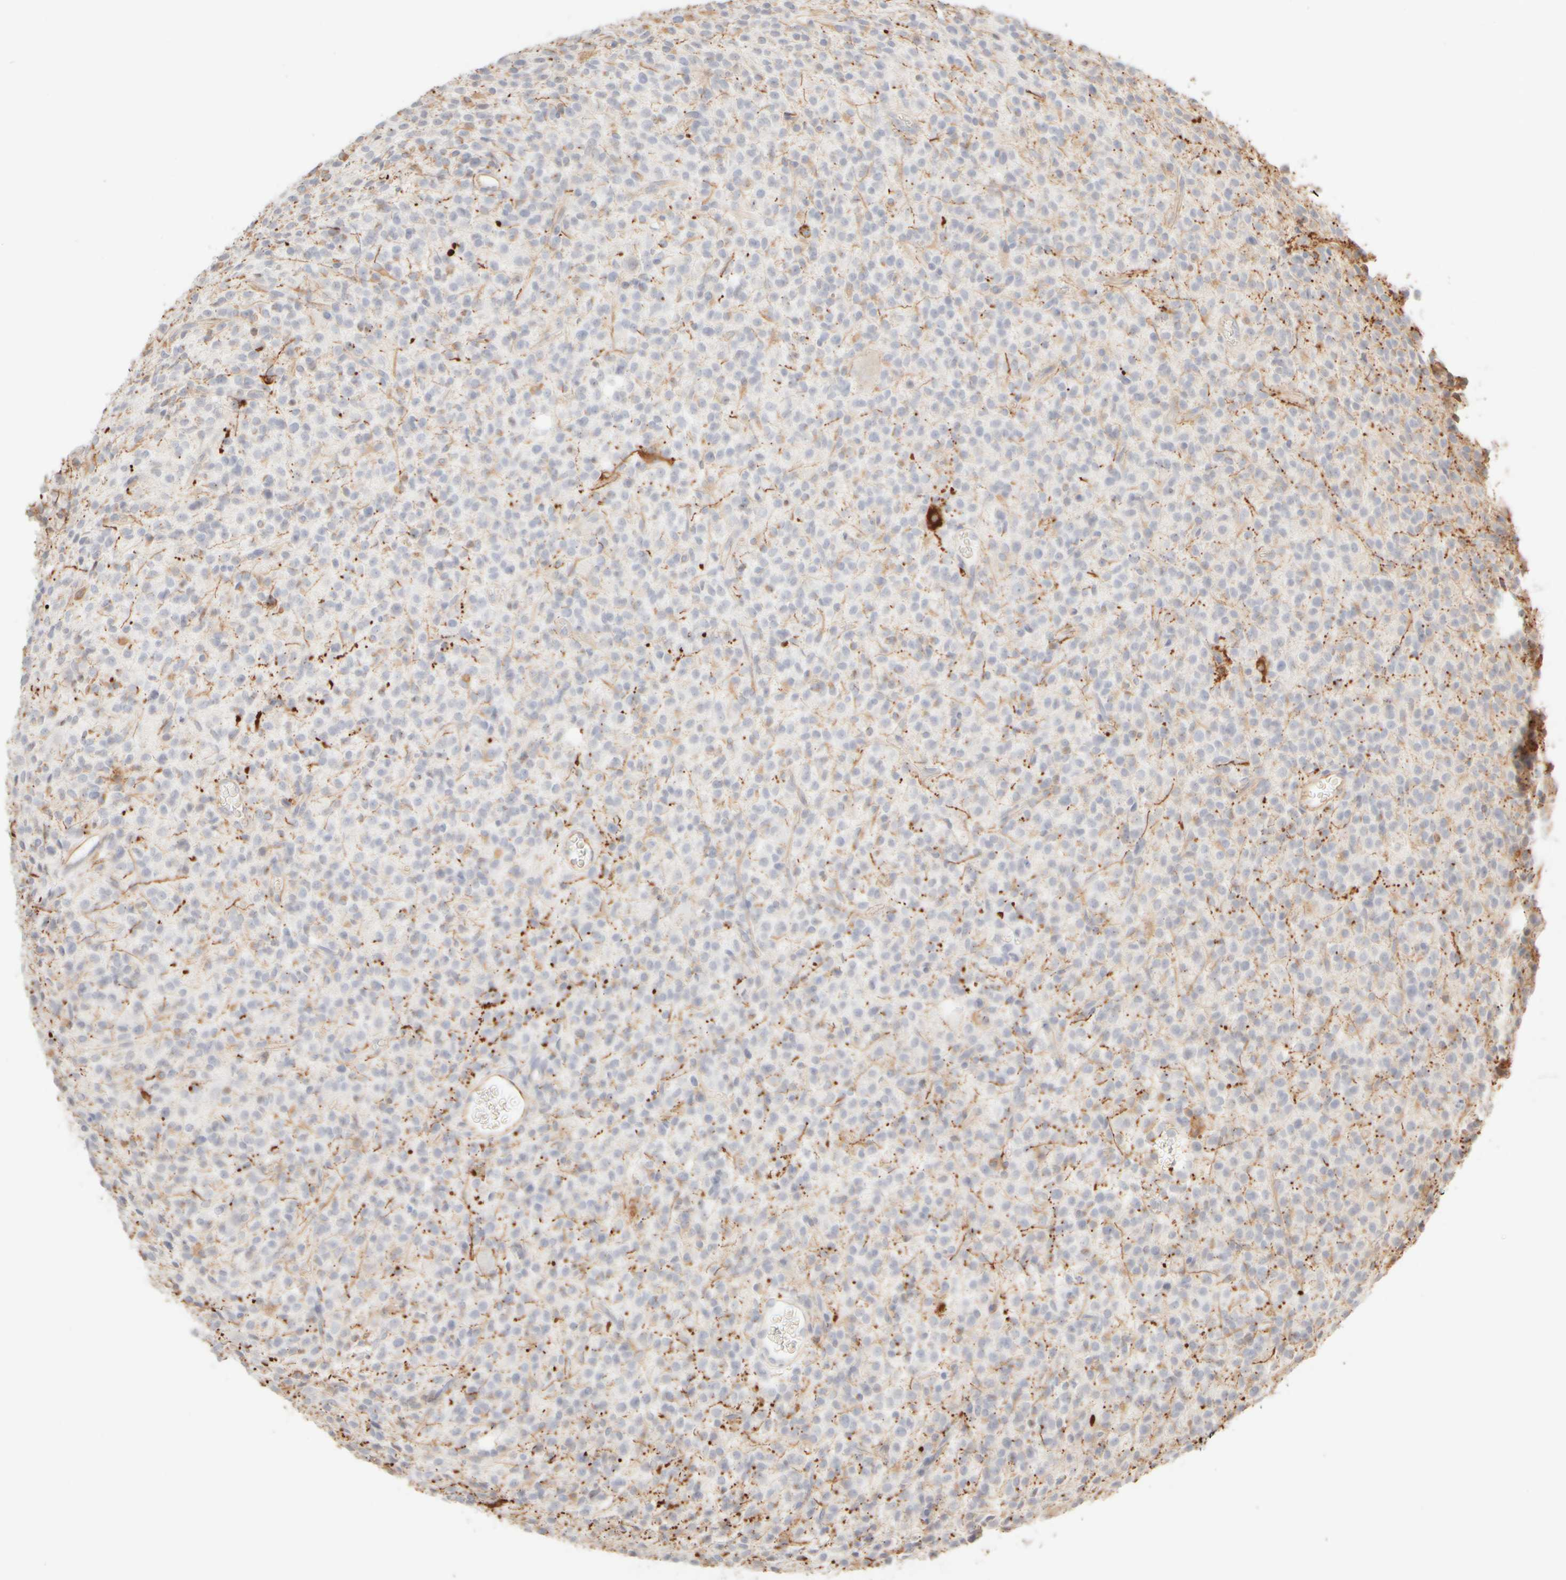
{"staining": {"intensity": "negative", "quantity": "none", "location": "none"}, "tissue": "glioma", "cell_type": "Tumor cells", "image_type": "cancer", "snomed": [{"axis": "morphology", "description": "Glioma, malignant, High grade"}, {"axis": "topography", "description": "Brain"}], "caption": "Immunohistochemistry of human glioma displays no positivity in tumor cells.", "gene": "KRT15", "patient": {"sex": "male", "age": 34}}